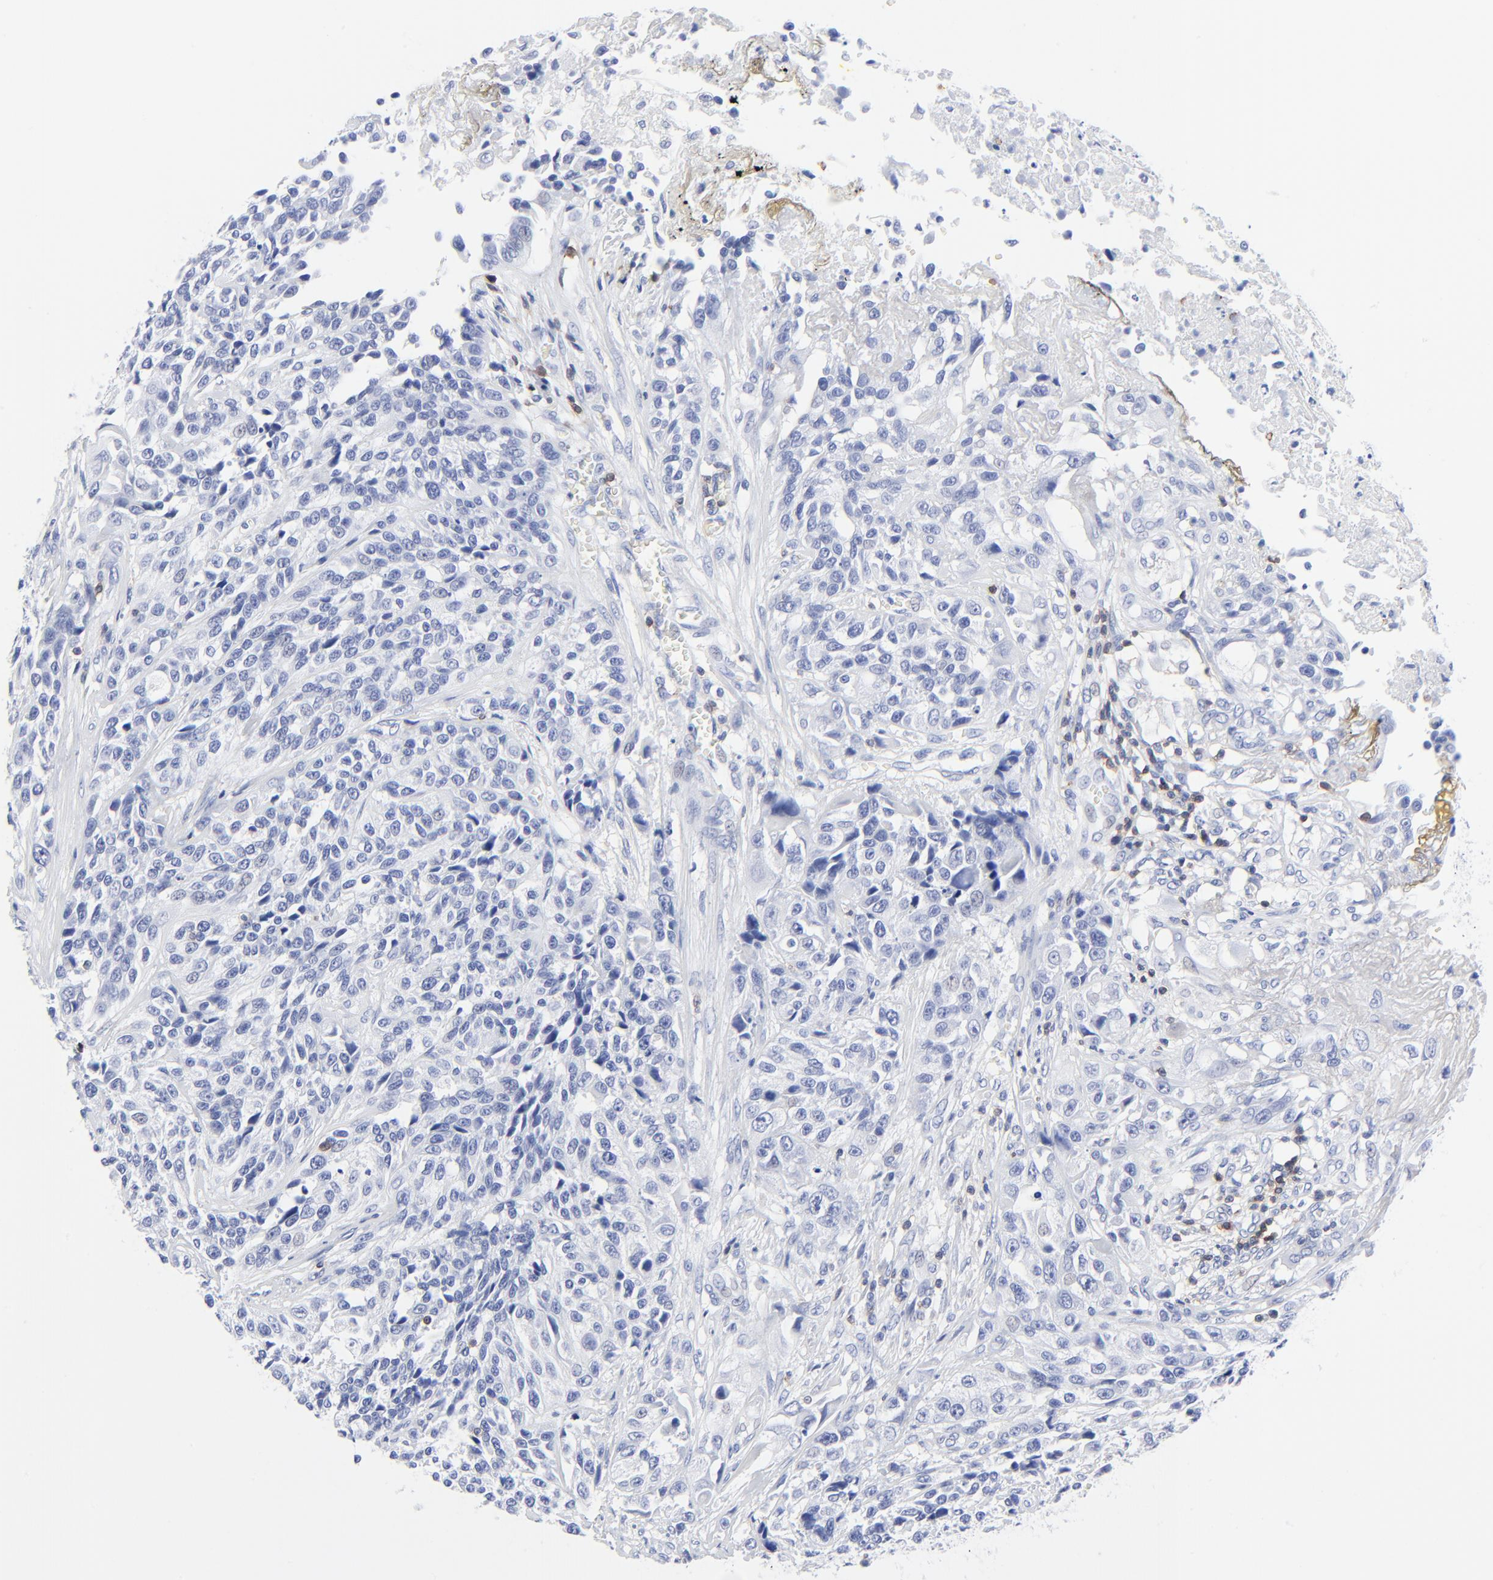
{"staining": {"intensity": "negative", "quantity": "none", "location": "none"}, "tissue": "urothelial cancer", "cell_type": "Tumor cells", "image_type": "cancer", "snomed": [{"axis": "morphology", "description": "Urothelial carcinoma, High grade"}, {"axis": "topography", "description": "Urinary bladder"}], "caption": "Tumor cells show no significant protein expression in high-grade urothelial carcinoma. (Stains: DAB (3,3'-diaminobenzidine) IHC with hematoxylin counter stain, Microscopy: brightfield microscopy at high magnification).", "gene": "LCK", "patient": {"sex": "female", "age": 81}}